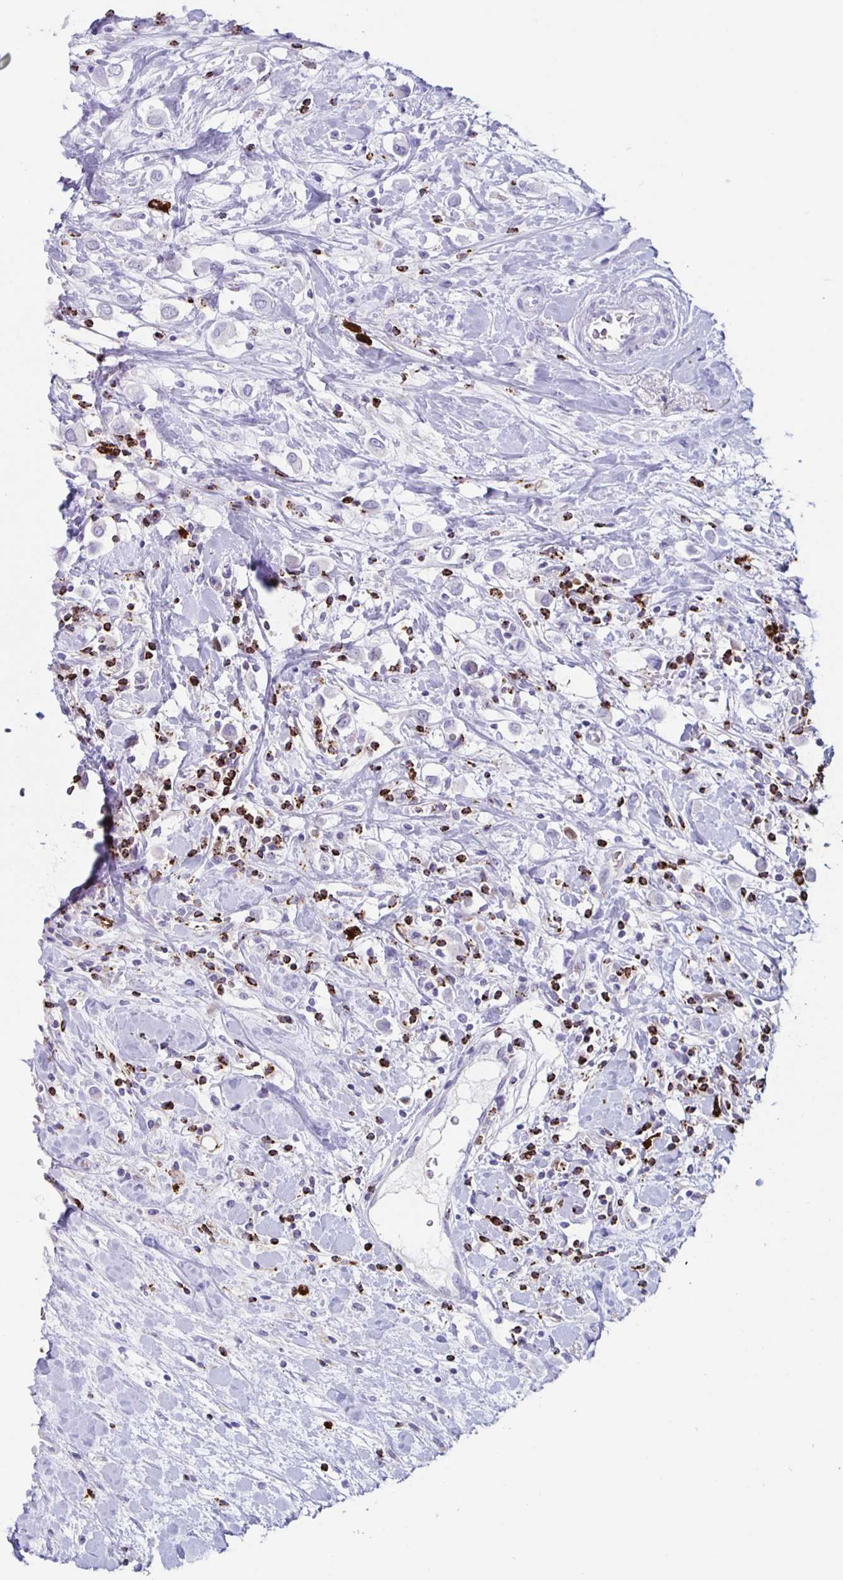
{"staining": {"intensity": "negative", "quantity": "none", "location": "none"}, "tissue": "breast cancer", "cell_type": "Tumor cells", "image_type": "cancer", "snomed": [{"axis": "morphology", "description": "Duct carcinoma"}, {"axis": "topography", "description": "Breast"}], "caption": "The histopathology image exhibits no significant staining in tumor cells of breast cancer (infiltrating ductal carcinoma).", "gene": "GZMK", "patient": {"sex": "female", "age": 61}}